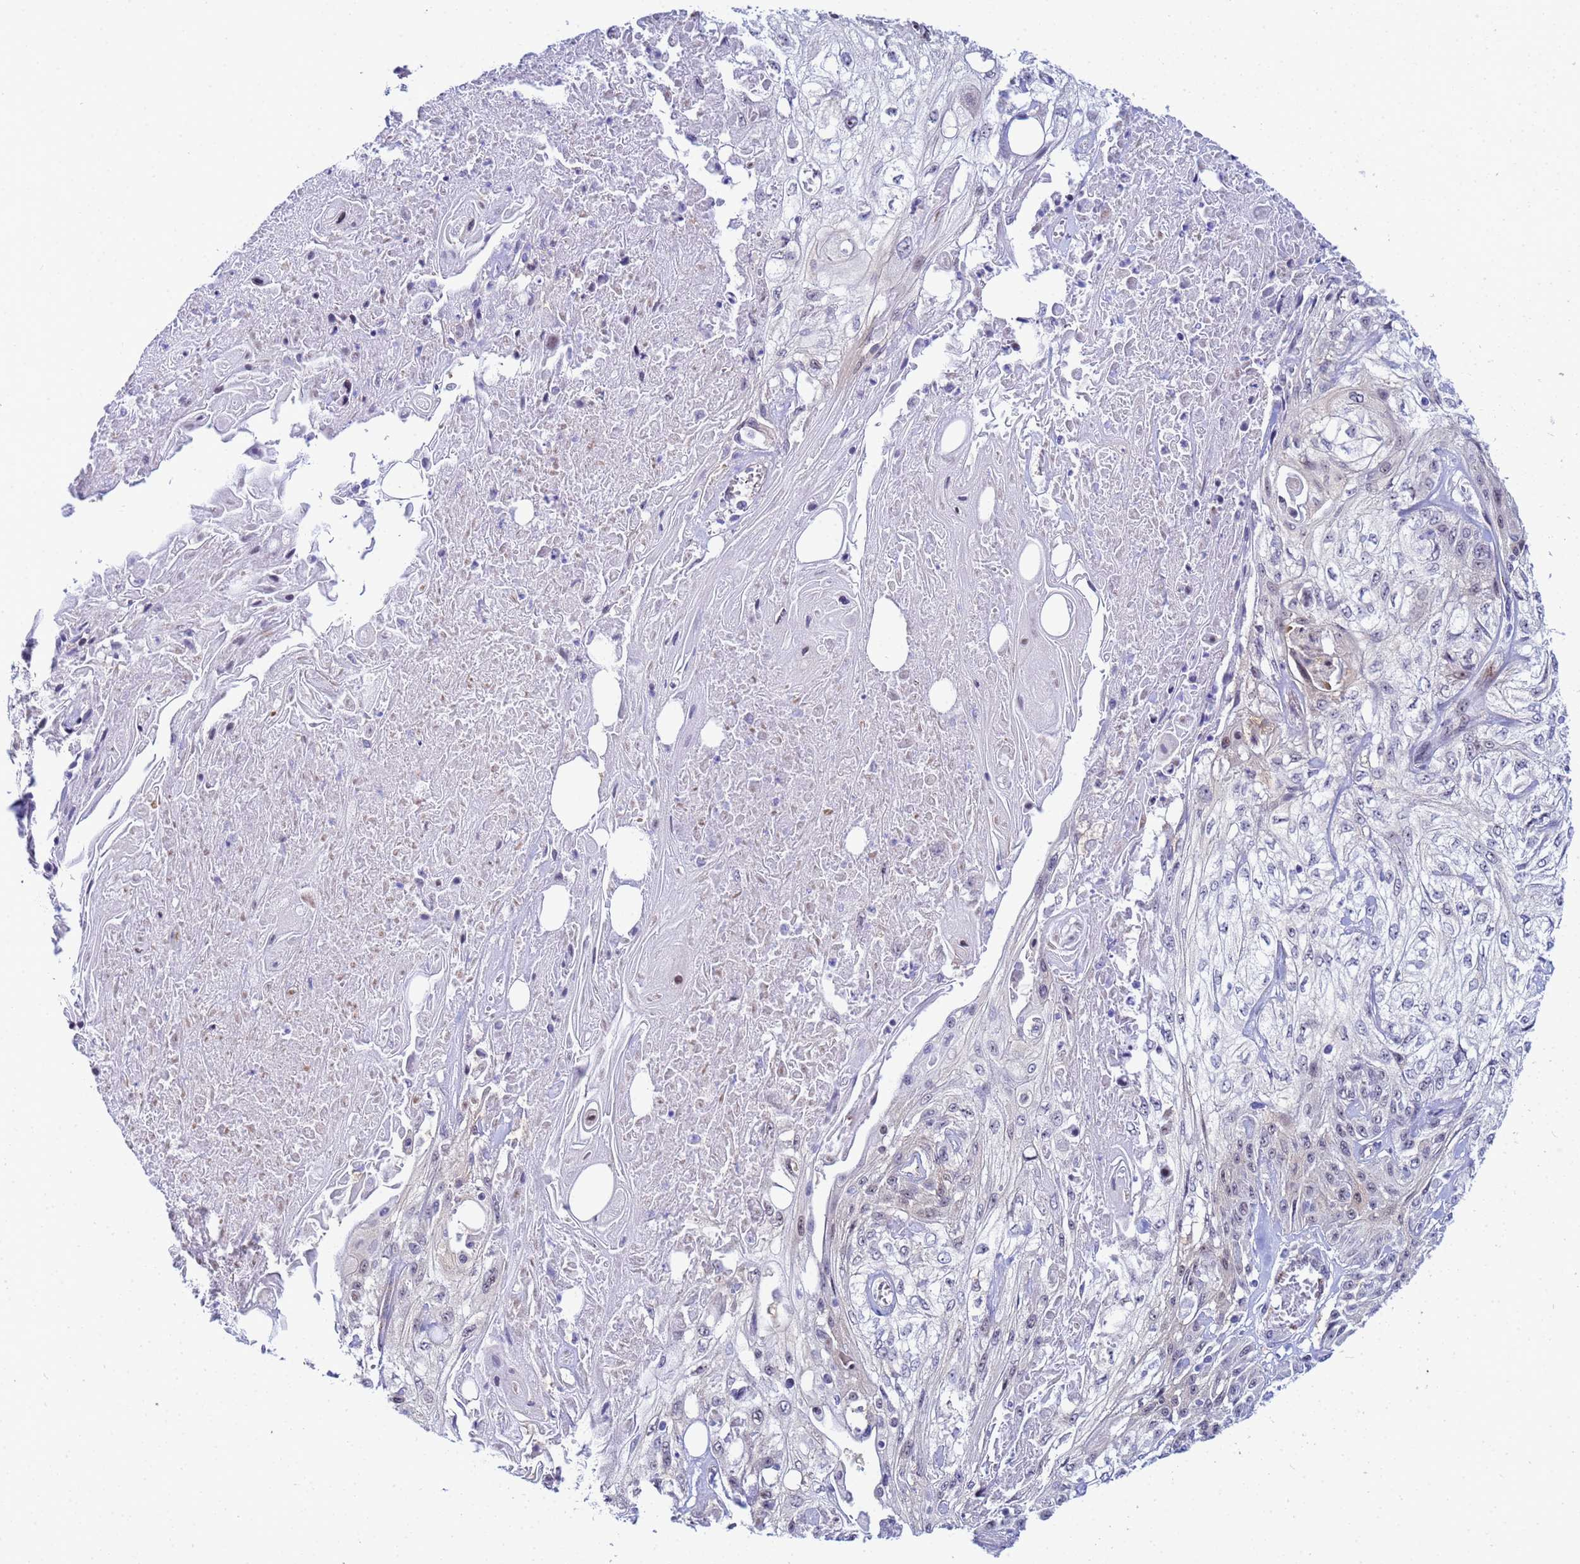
{"staining": {"intensity": "negative", "quantity": "none", "location": "none"}, "tissue": "skin cancer", "cell_type": "Tumor cells", "image_type": "cancer", "snomed": [{"axis": "morphology", "description": "Squamous cell carcinoma, NOS"}, {"axis": "morphology", "description": "Squamous cell carcinoma, metastatic, NOS"}, {"axis": "topography", "description": "Skin"}, {"axis": "topography", "description": "Lymph node"}], "caption": "IHC of human skin metastatic squamous cell carcinoma exhibits no staining in tumor cells.", "gene": "SLC25A37", "patient": {"sex": "male", "age": 75}}